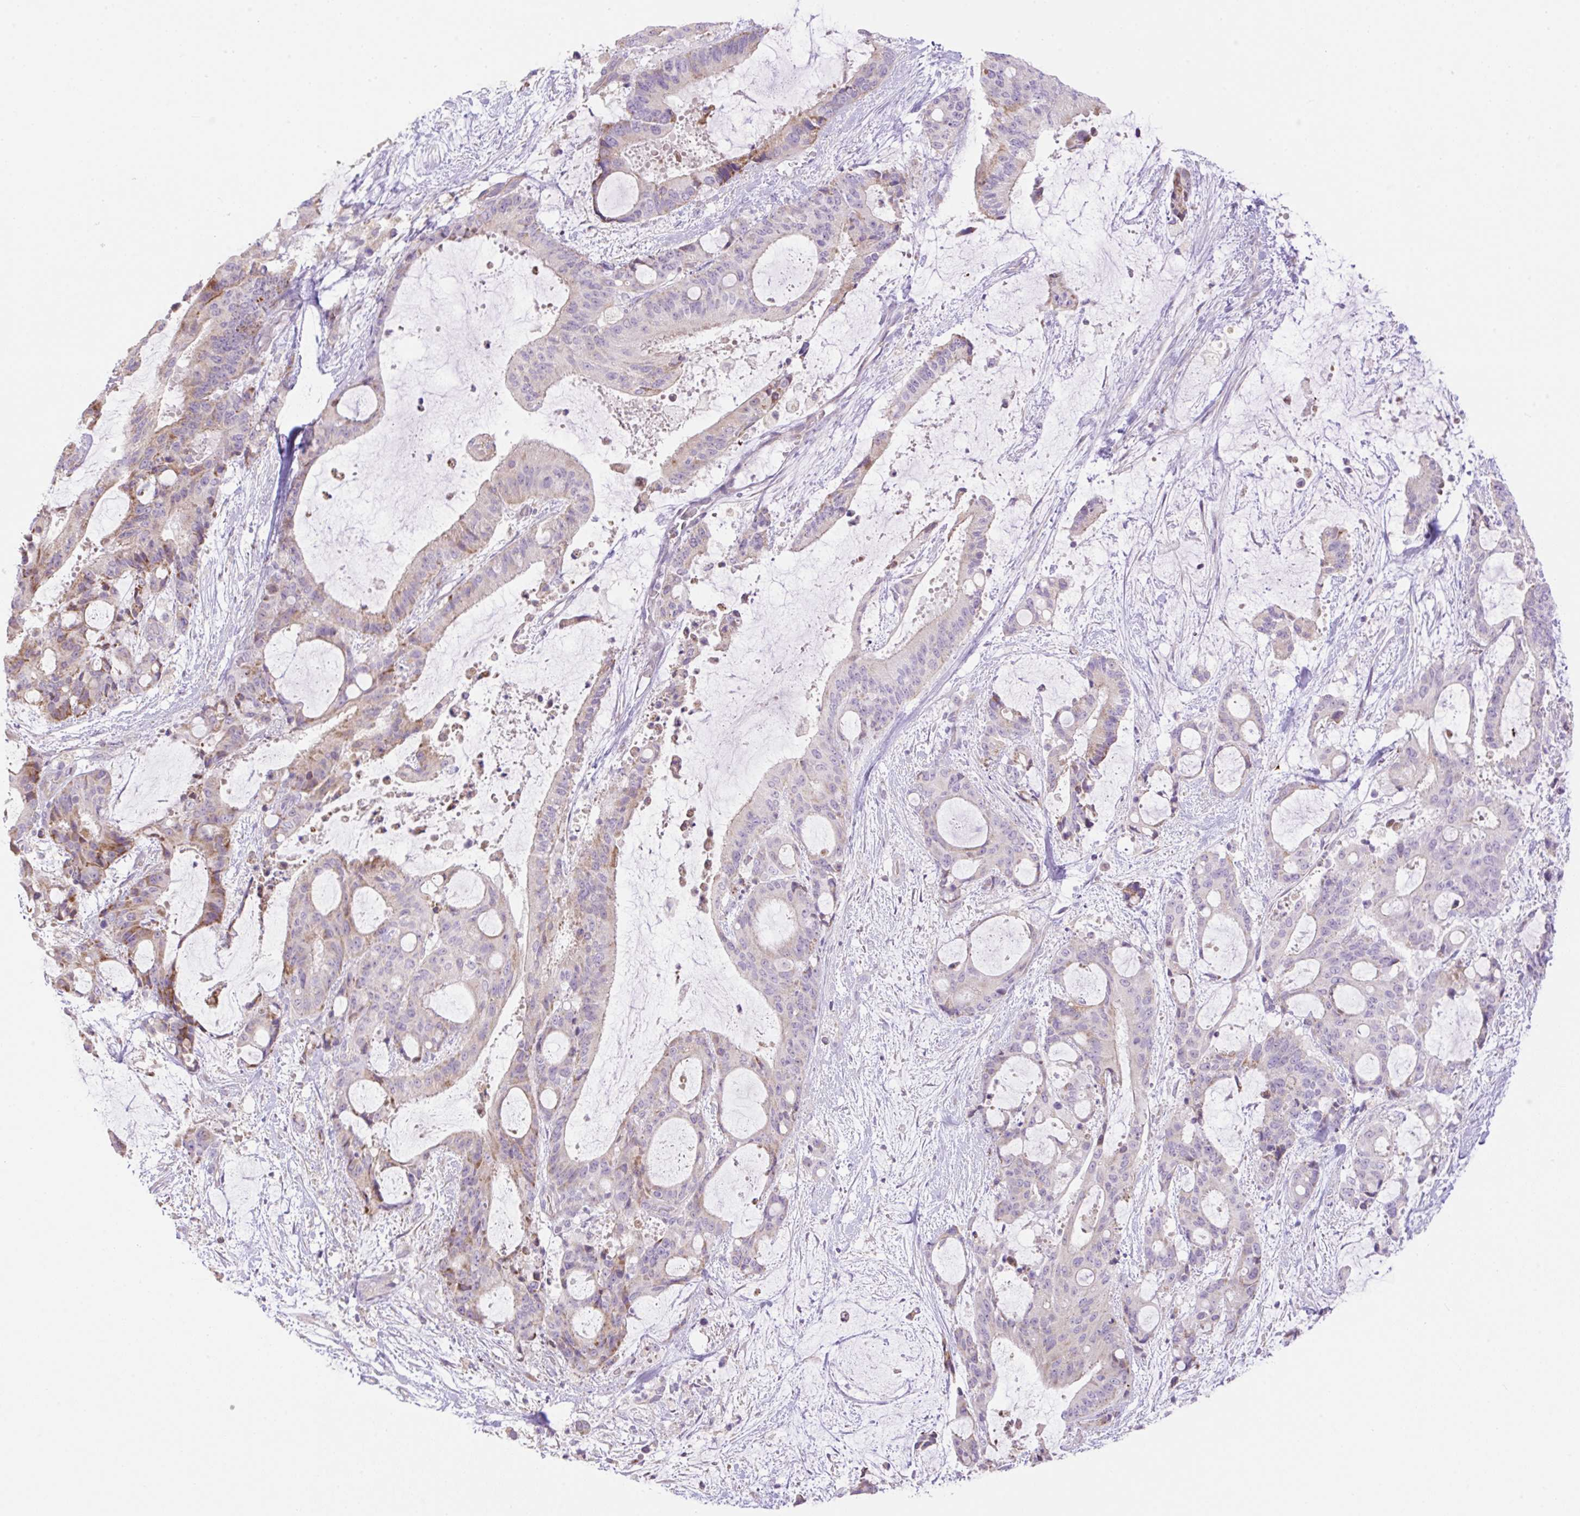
{"staining": {"intensity": "weak", "quantity": "<25%", "location": "cytoplasmic/membranous"}, "tissue": "liver cancer", "cell_type": "Tumor cells", "image_type": "cancer", "snomed": [{"axis": "morphology", "description": "Normal tissue, NOS"}, {"axis": "morphology", "description": "Cholangiocarcinoma"}, {"axis": "topography", "description": "Liver"}, {"axis": "topography", "description": "Peripheral nerve tissue"}], "caption": "Liver cholangiocarcinoma stained for a protein using immunohistochemistry displays no positivity tumor cells.", "gene": "VPS25", "patient": {"sex": "female", "age": 73}}